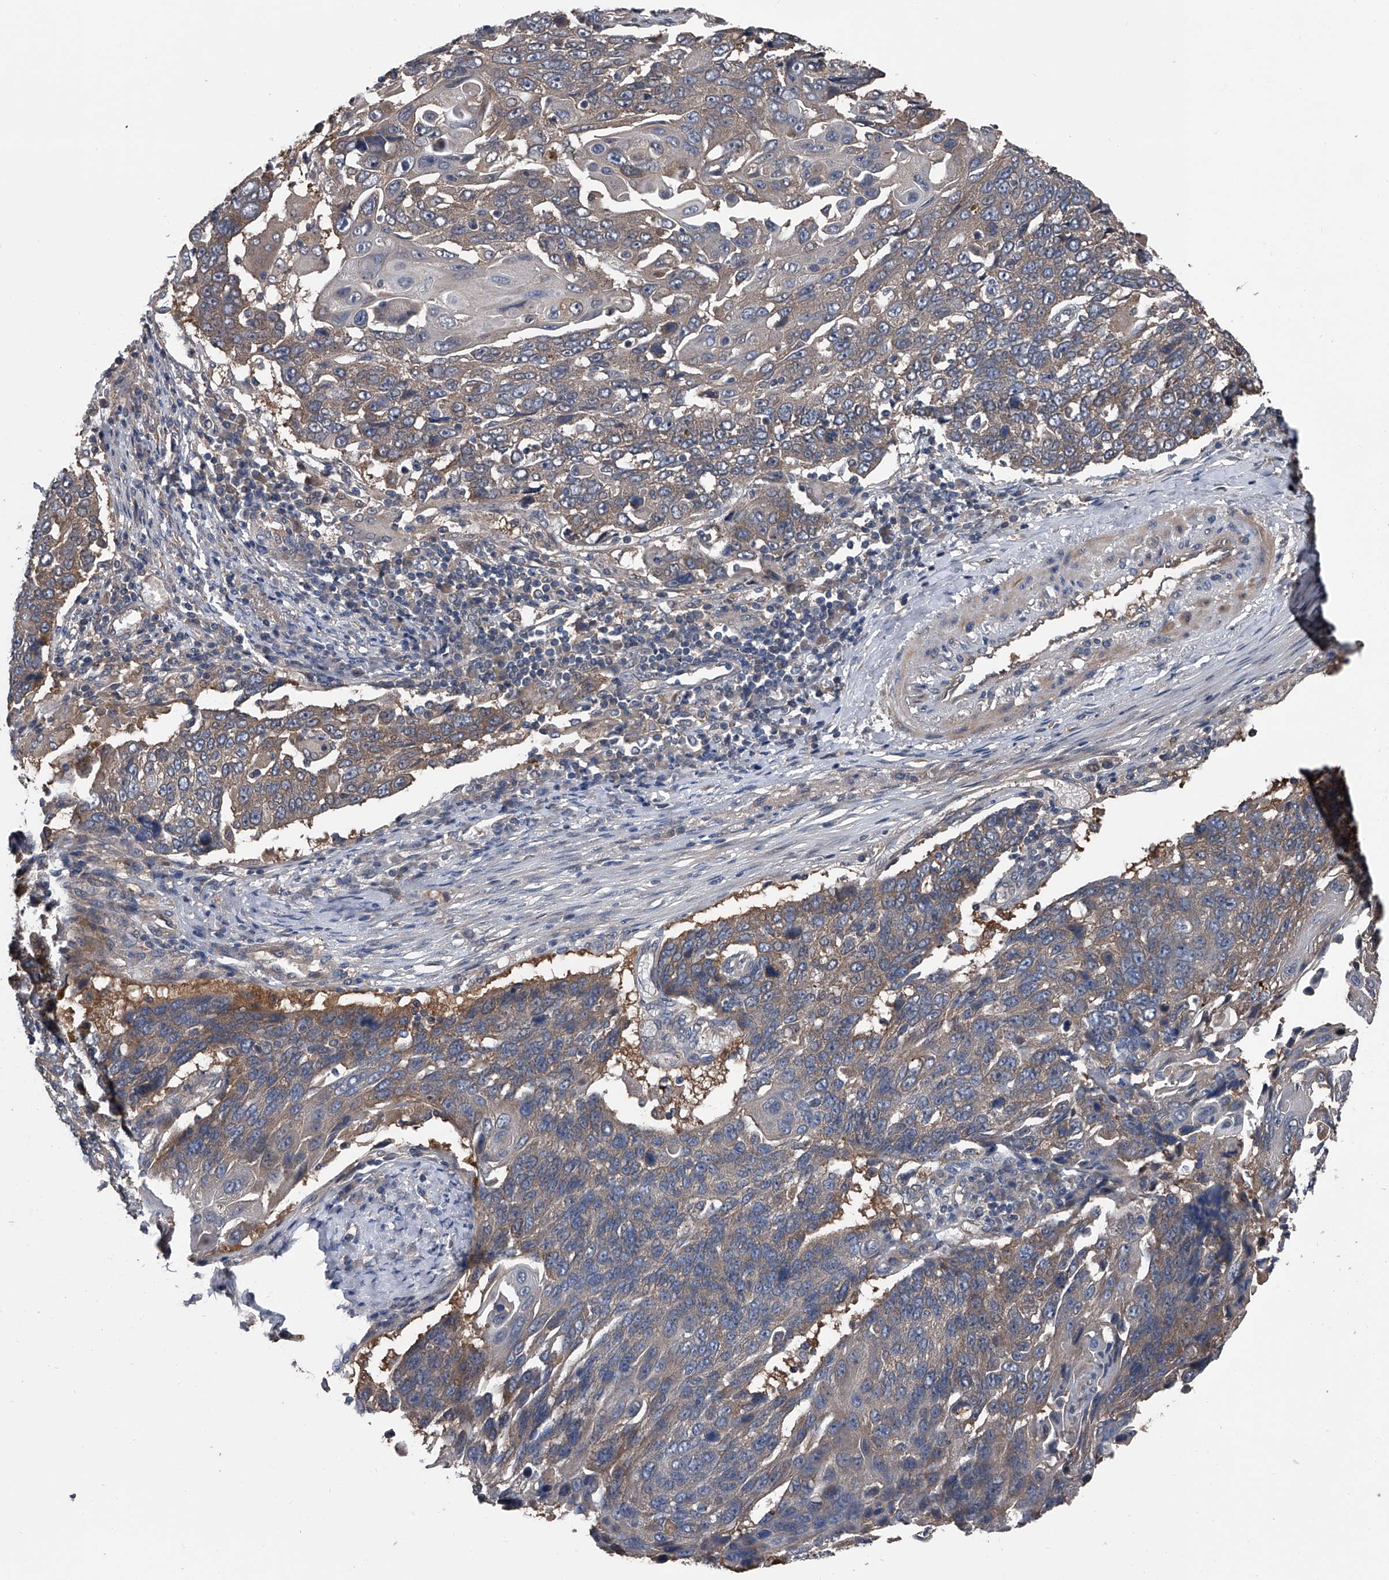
{"staining": {"intensity": "weak", "quantity": "25%-75%", "location": "cytoplasmic/membranous"}, "tissue": "lung cancer", "cell_type": "Tumor cells", "image_type": "cancer", "snomed": [{"axis": "morphology", "description": "Squamous cell carcinoma, NOS"}, {"axis": "topography", "description": "Lung"}], "caption": "An immunohistochemistry micrograph of tumor tissue is shown. Protein staining in brown highlights weak cytoplasmic/membranous positivity in squamous cell carcinoma (lung) within tumor cells. The staining was performed using DAB (3,3'-diaminobenzidine), with brown indicating positive protein expression. Nuclei are stained blue with hematoxylin.", "gene": "KIF13A", "patient": {"sex": "male", "age": 66}}